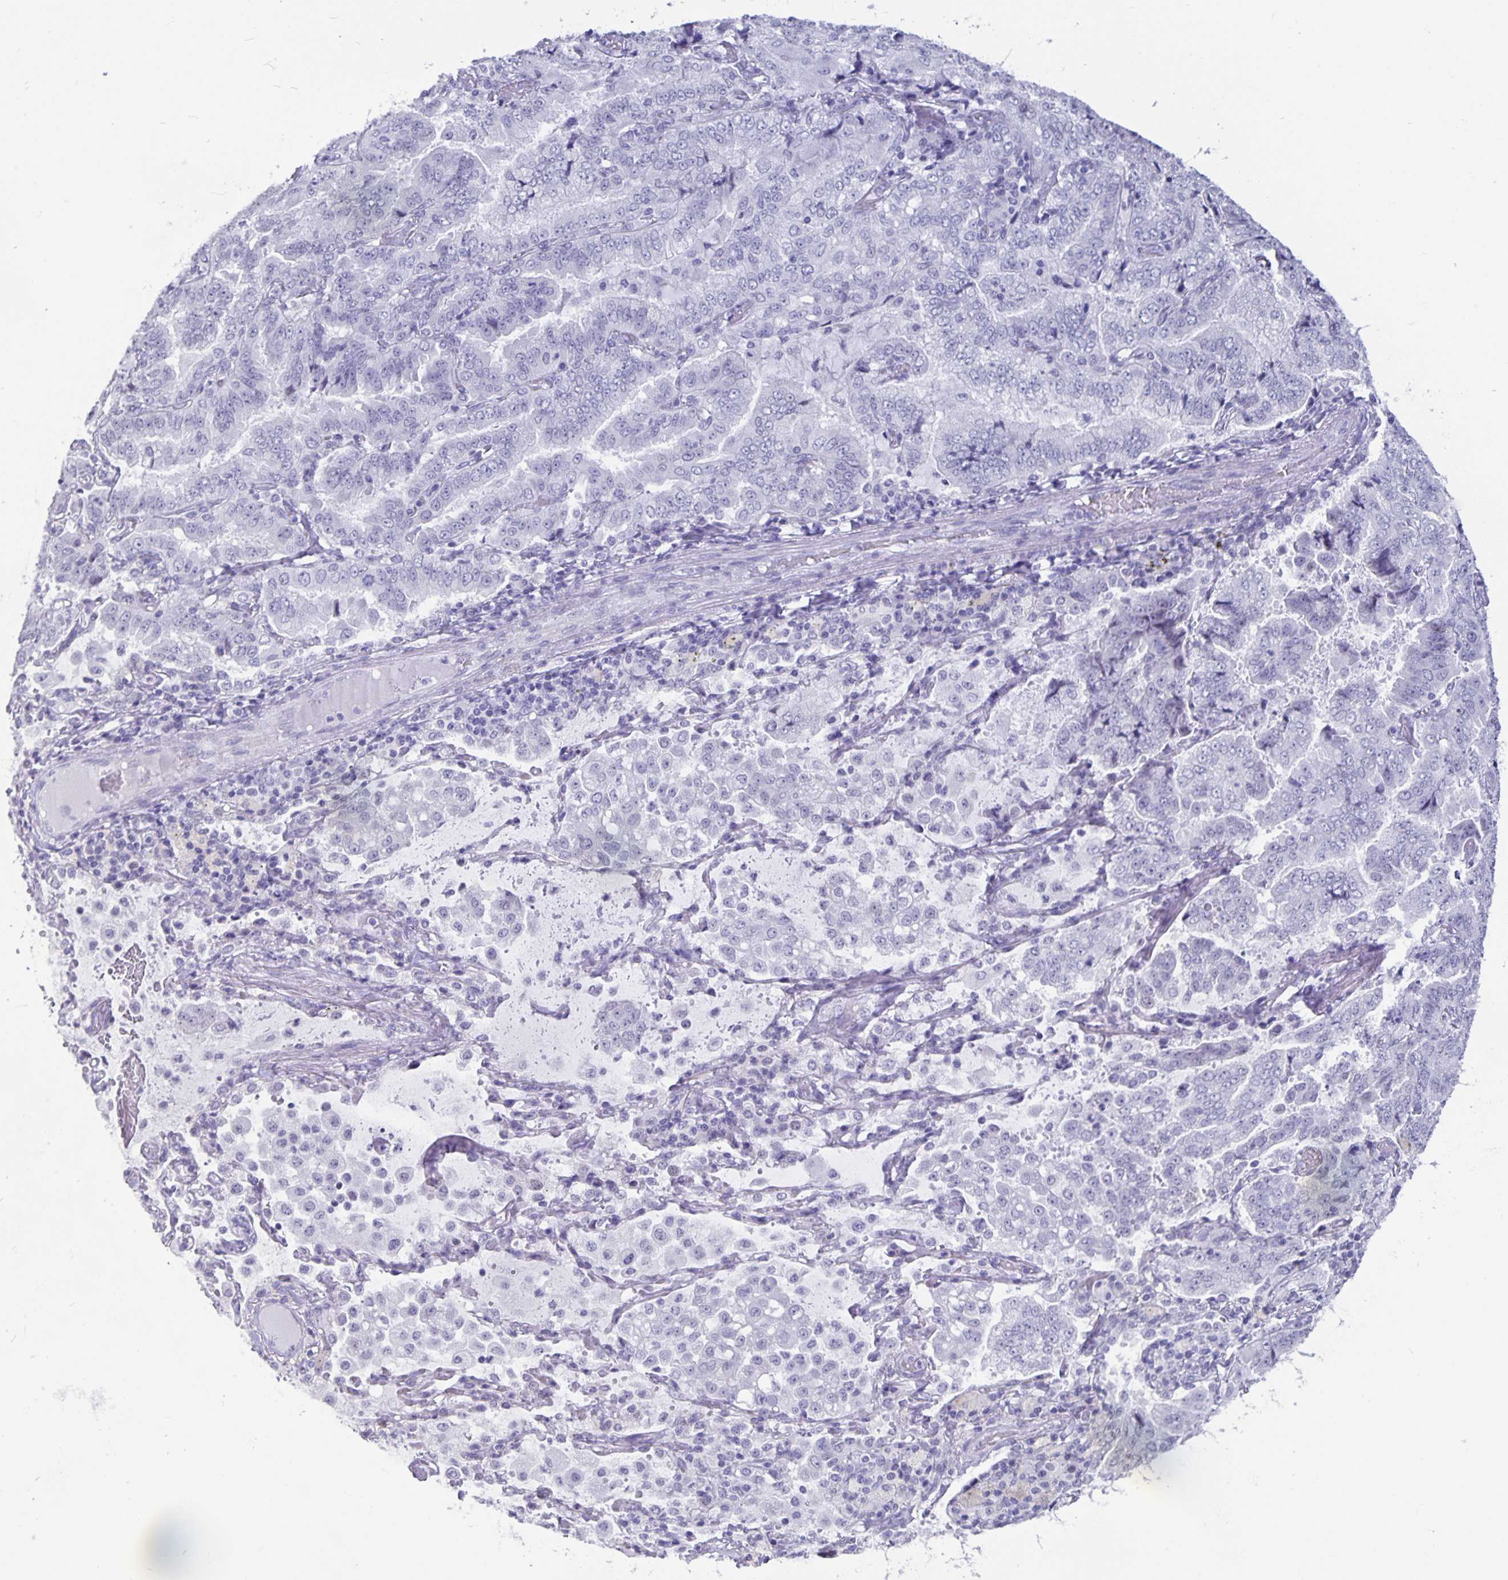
{"staining": {"intensity": "negative", "quantity": "none", "location": "none"}, "tissue": "lung cancer", "cell_type": "Tumor cells", "image_type": "cancer", "snomed": [{"axis": "morphology", "description": "Aneuploidy"}, {"axis": "morphology", "description": "Adenocarcinoma, NOS"}, {"axis": "morphology", "description": "Adenocarcinoma, metastatic, NOS"}, {"axis": "topography", "description": "Lymph node"}, {"axis": "topography", "description": "Lung"}], "caption": "The IHC histopathology image has no significant staining in tumor cells of adenocarcinoma (lung) tissue.", "gene": "OLIG2", "patient": {"sex": "female", "age": 48}}